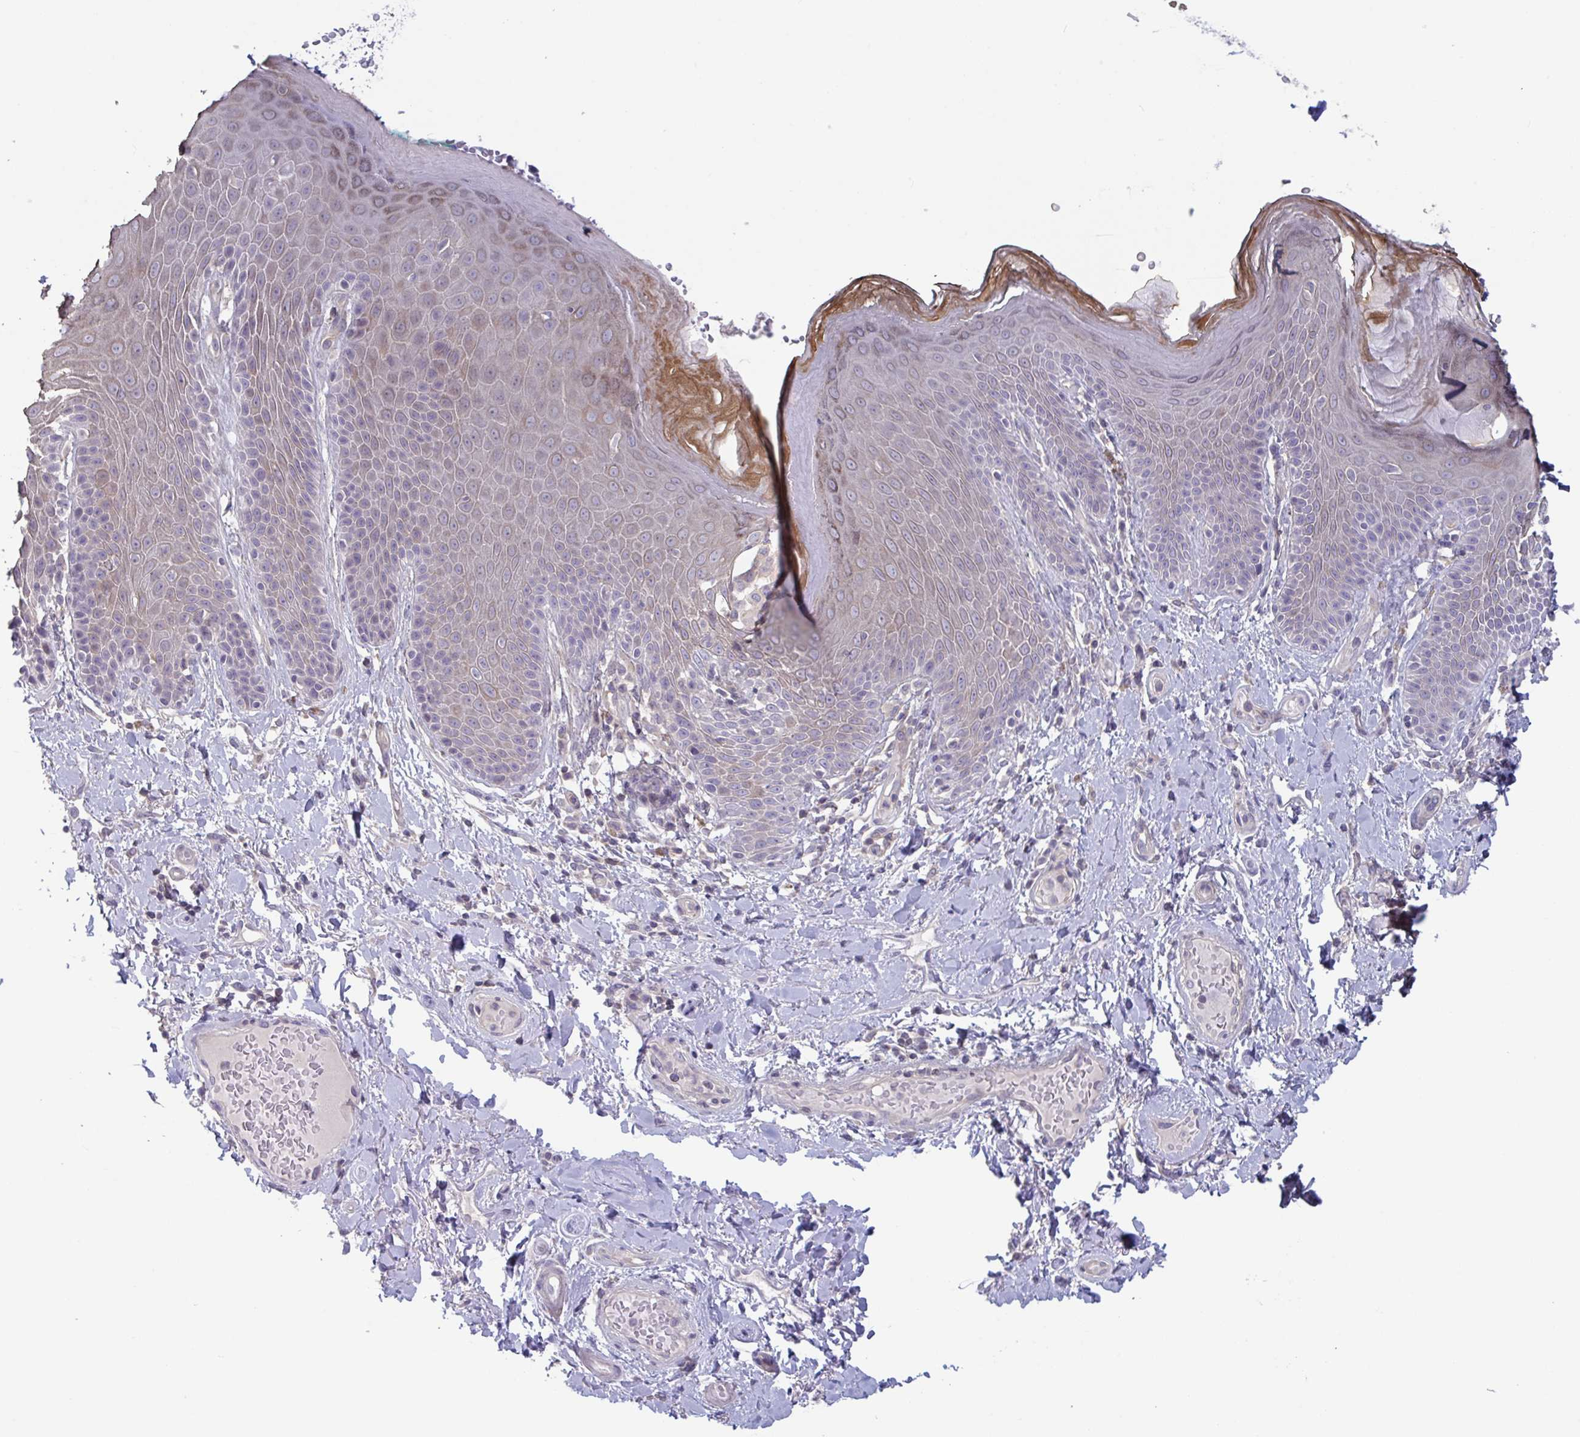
{"staining": {"intensity": "weak", "quantity": "25%-75%", "location": "cytoplasmic/membranous"}, "tissue": "skin", "cell_type": "Epidermal cells", "image_type": "normal", "snomed": [{"axis": "morphology", "description": "Normal tissue, NOS"}, {"axis": "topography", "description": "Anal"}, {"axis": "topography", "description": "Peripheral nerve tissue"}], "caption": "DAB (3,3'-diaminobenzidine) immunohistochemical staining of benign human skin shows weak cytoplasmic/membranous protein staining in about 25%-75% of epidermal cells.", "gene": "STK26", "patient": {"sex": "male", "age": 51}}